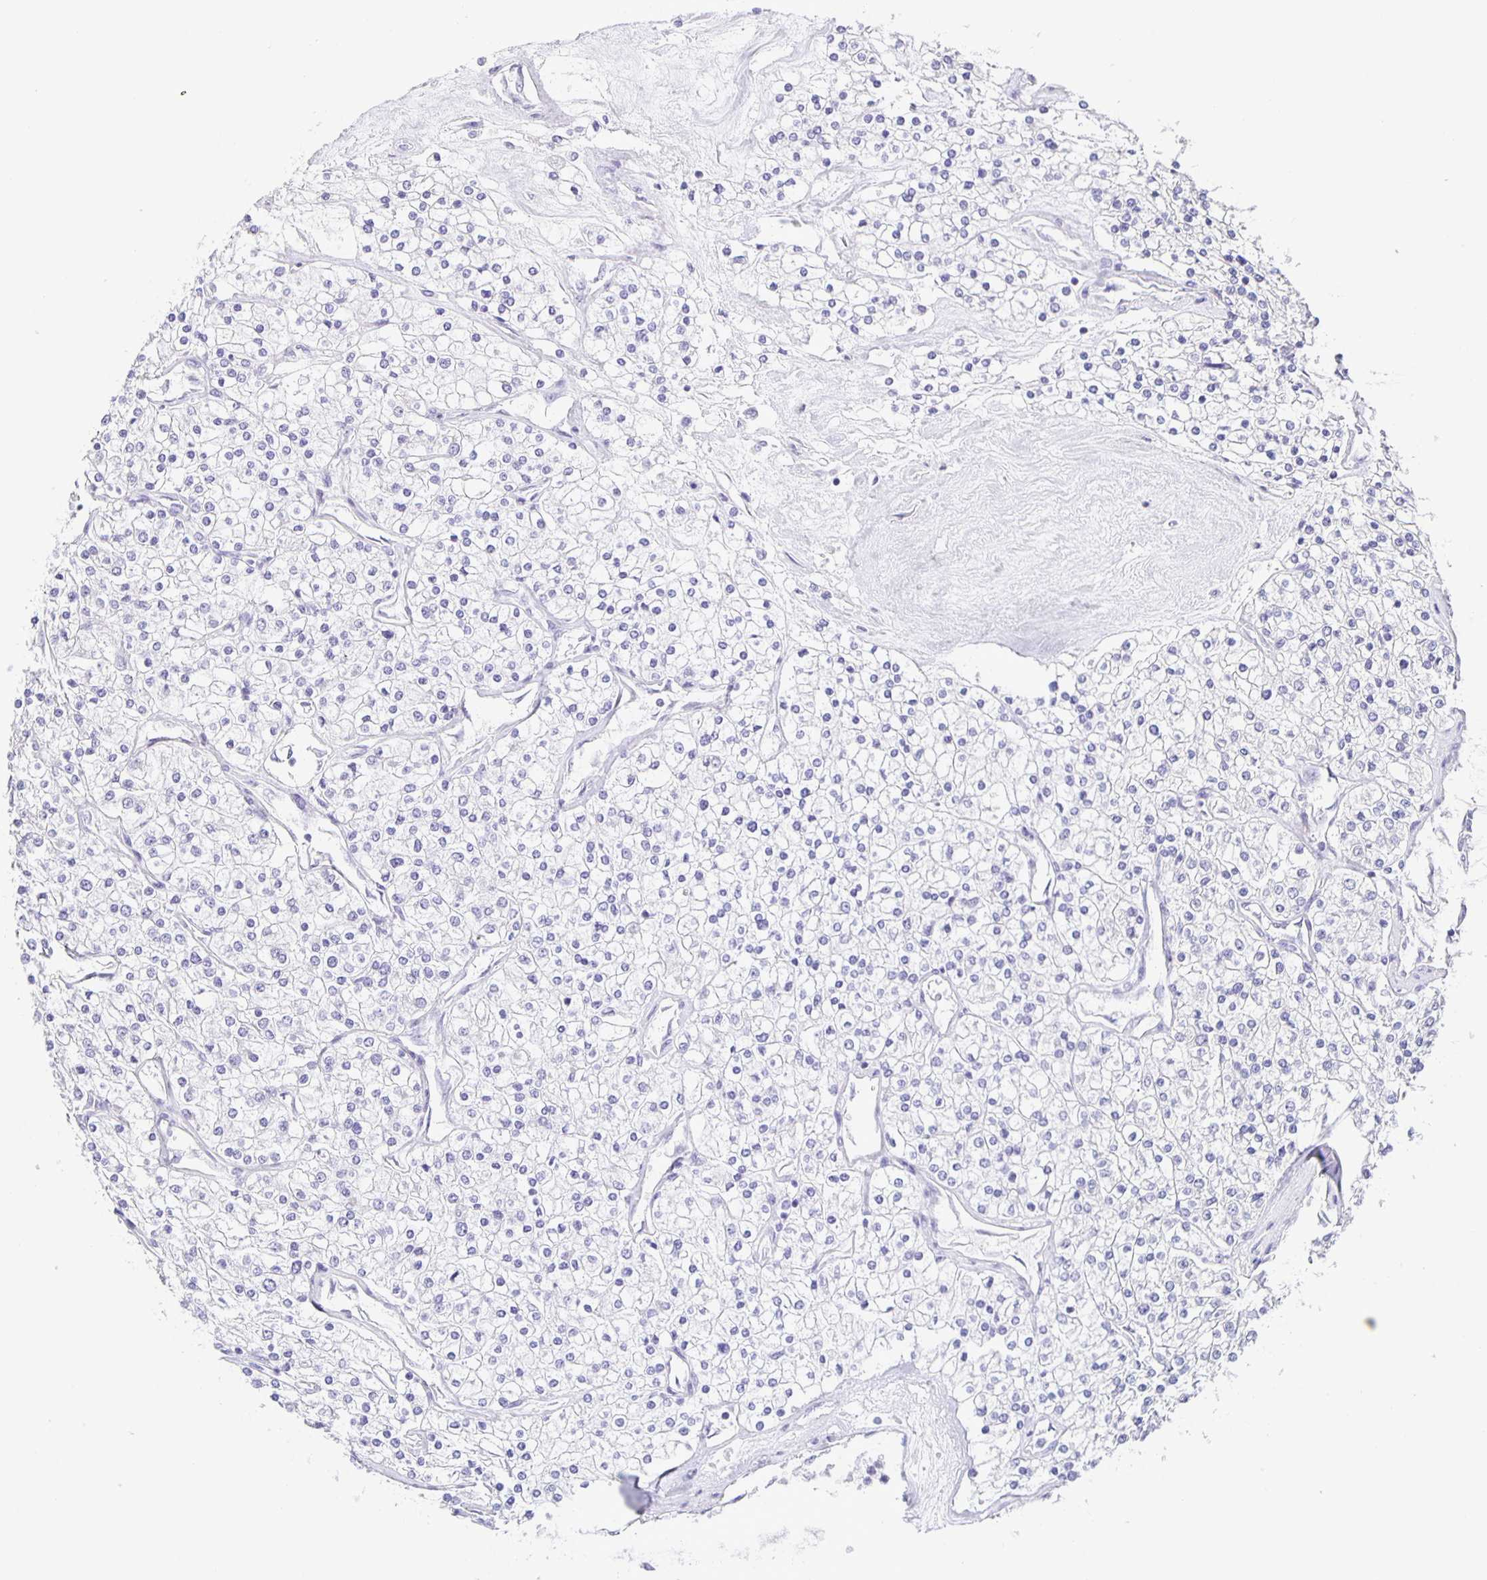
{"staining": {"intensity": "negative", "quantity": "none", "location": "none"}, "tissue": "renal cancer", "cell_type": "Tumor cells", "image_type": "cancer", "snomed": [{"axis": "morphology", "description": "Adenocarcinoma, NOS"}, {"axis": "topography", "description": "Kidney"}], "caption": "There is no significant expression in tumor cells of adenocarcinoma (renal).", "gene": "PHRF1", "patient": {"sex": "male", "age": 80}}